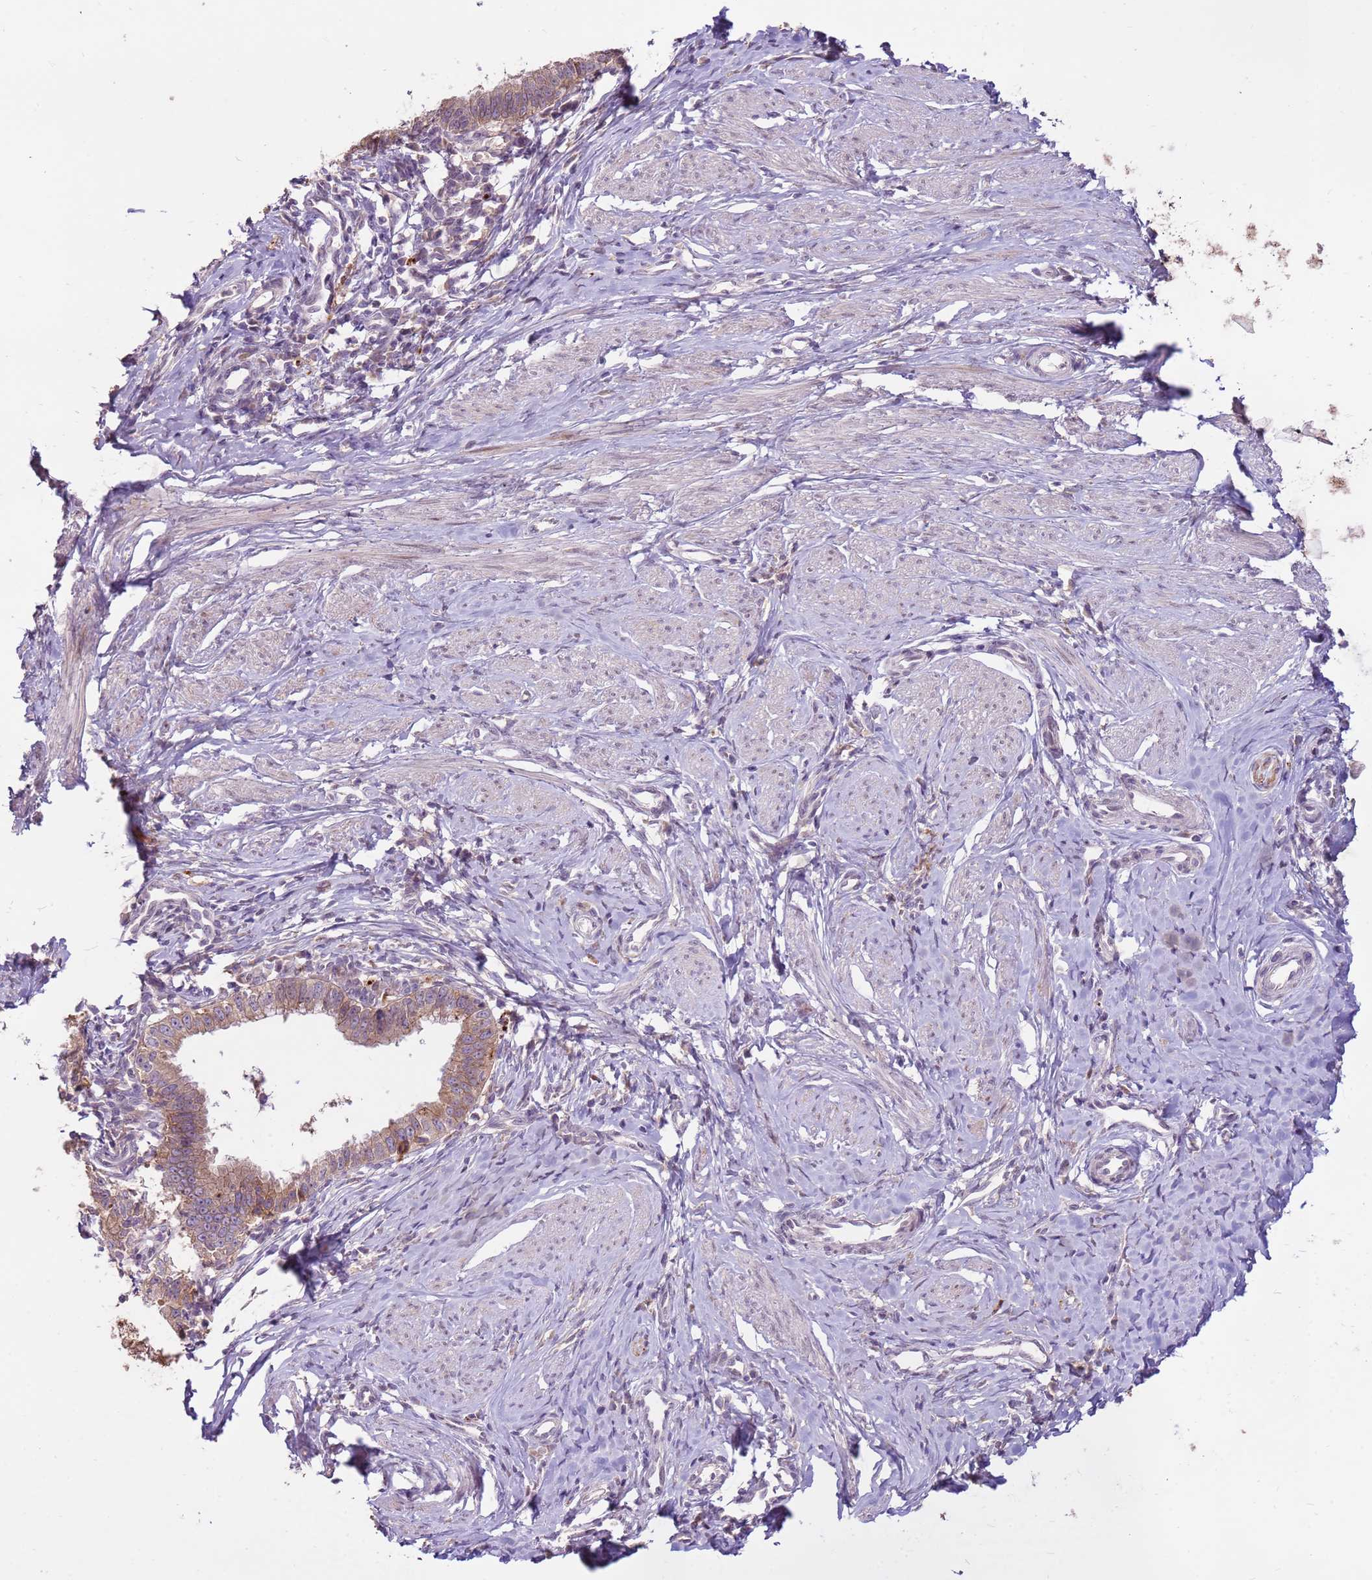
{"staining": {"intensity": "moderate", "quantity": ">75%", "location": "cytoplasmic/membranous"}, "tissue": "cervical cancer", "cell_type": "Tumor cells", "image_type": "cancer", "snomed": [{"axis": "morphology", "description": "Adenocarcinoma, NOS"}, {"axis": "topography", "description": "Cervix"}], "caption": "This is a micrograph of immunohistochemistry (IHC) staining of cervical adenocarcinoma, which shows moderate expression in the cytoplasmic/membranous of tumor cells.", "gene": "LGI4", "patient": {"sex": "female", "age": 36}}